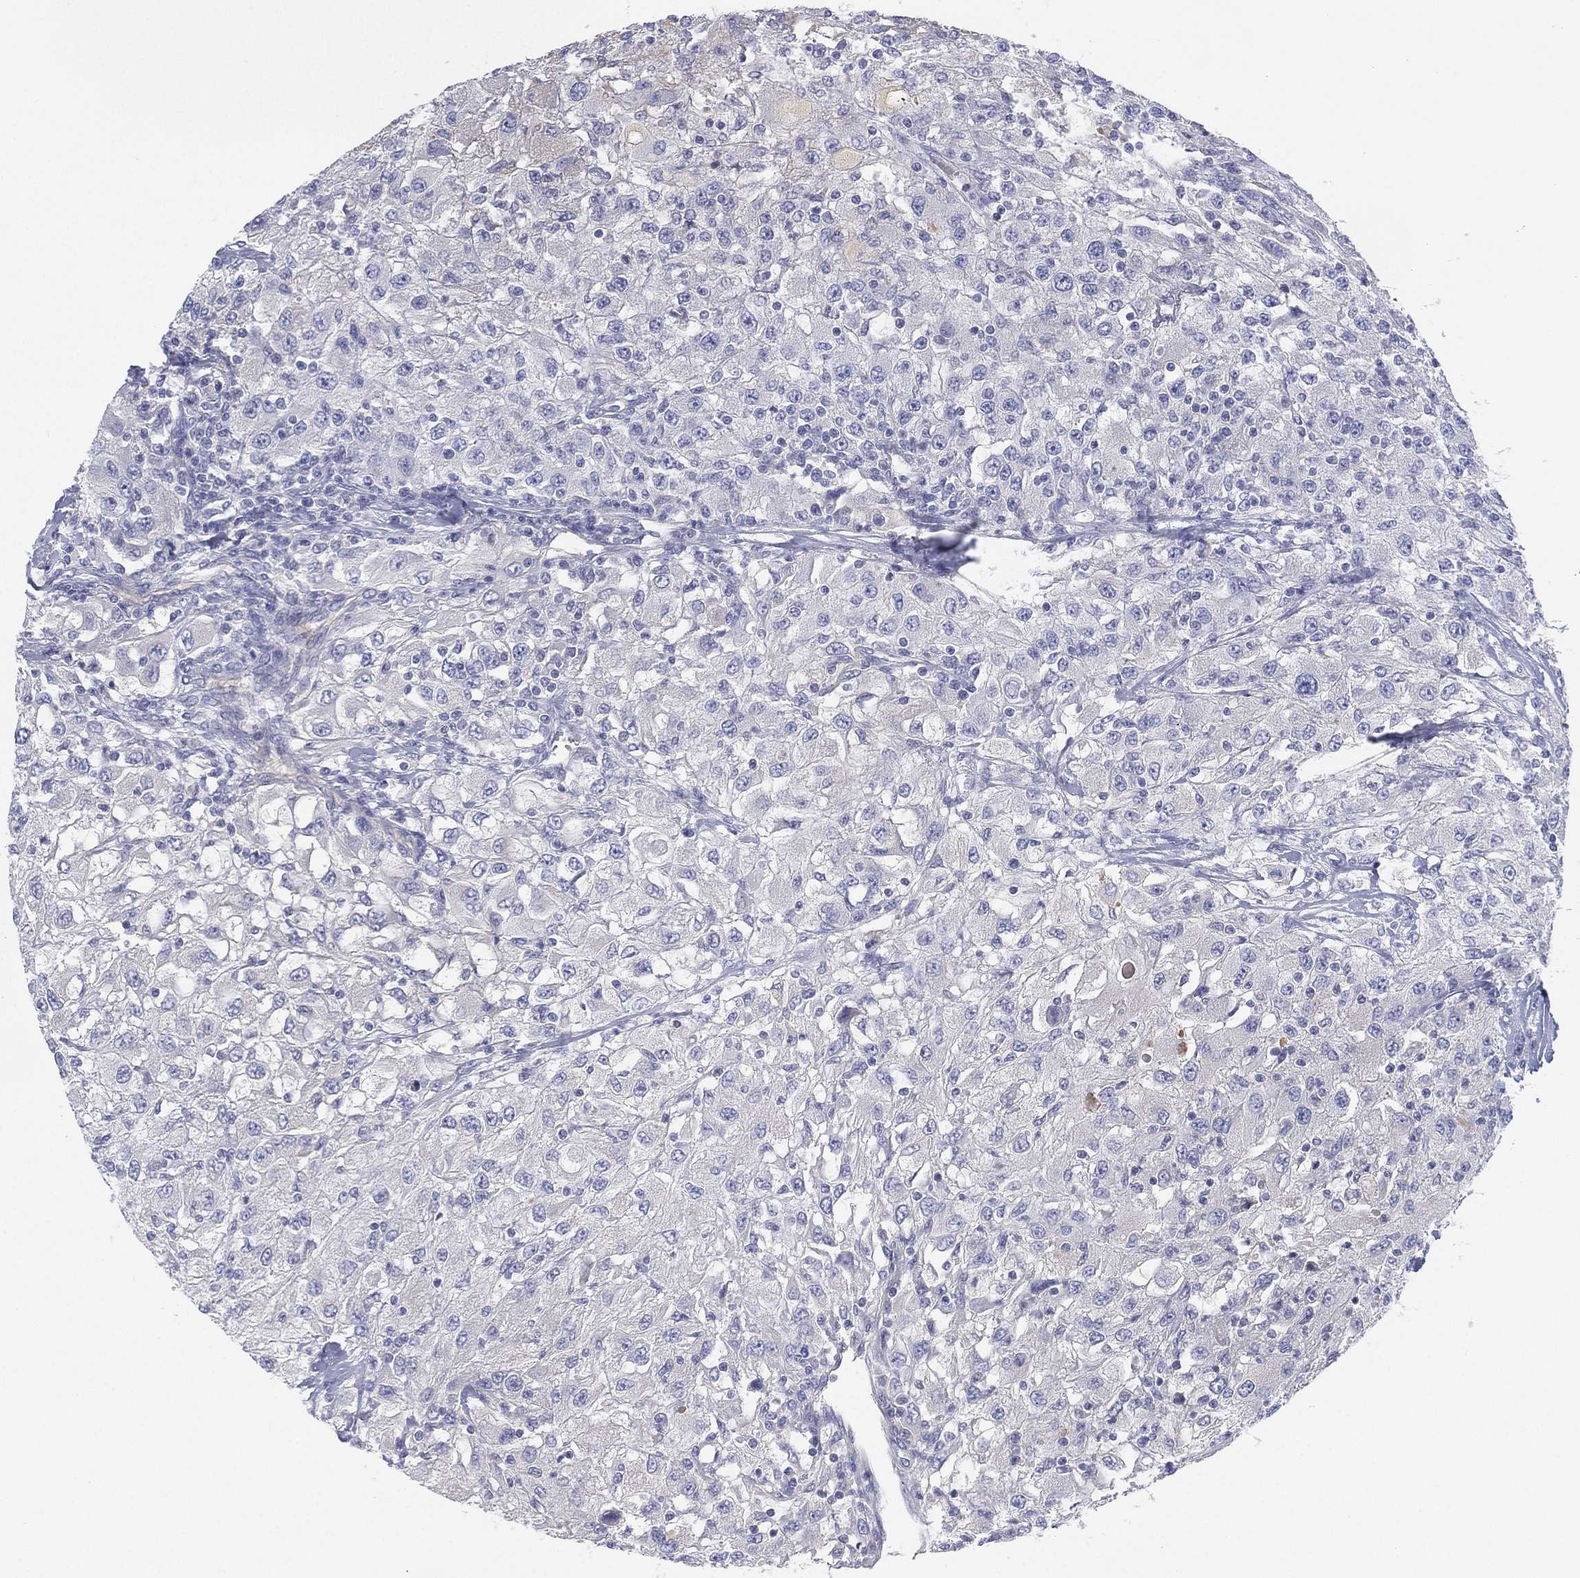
{"staining": {"intensity": "negative", "quantity": "none", "location": "none"}, "tissue": "renal cancer", "cell_type": "Tumor cells", "image_type": "cancer", "snomed": [{"axis": "morphology", "description": "Adenocarcinoma, NOS"}, {"axis": "topography", "description": "Kidney"}], "caption": "Immunohistochemistry photomicrograph of neoplastic tissue: human adenocarcinoma (renal) stained with DAB exhibits no significant protein positivity in tumor cells.", "gene": "CYP2D6", "patient": {"sex": "female", "age": 67}}